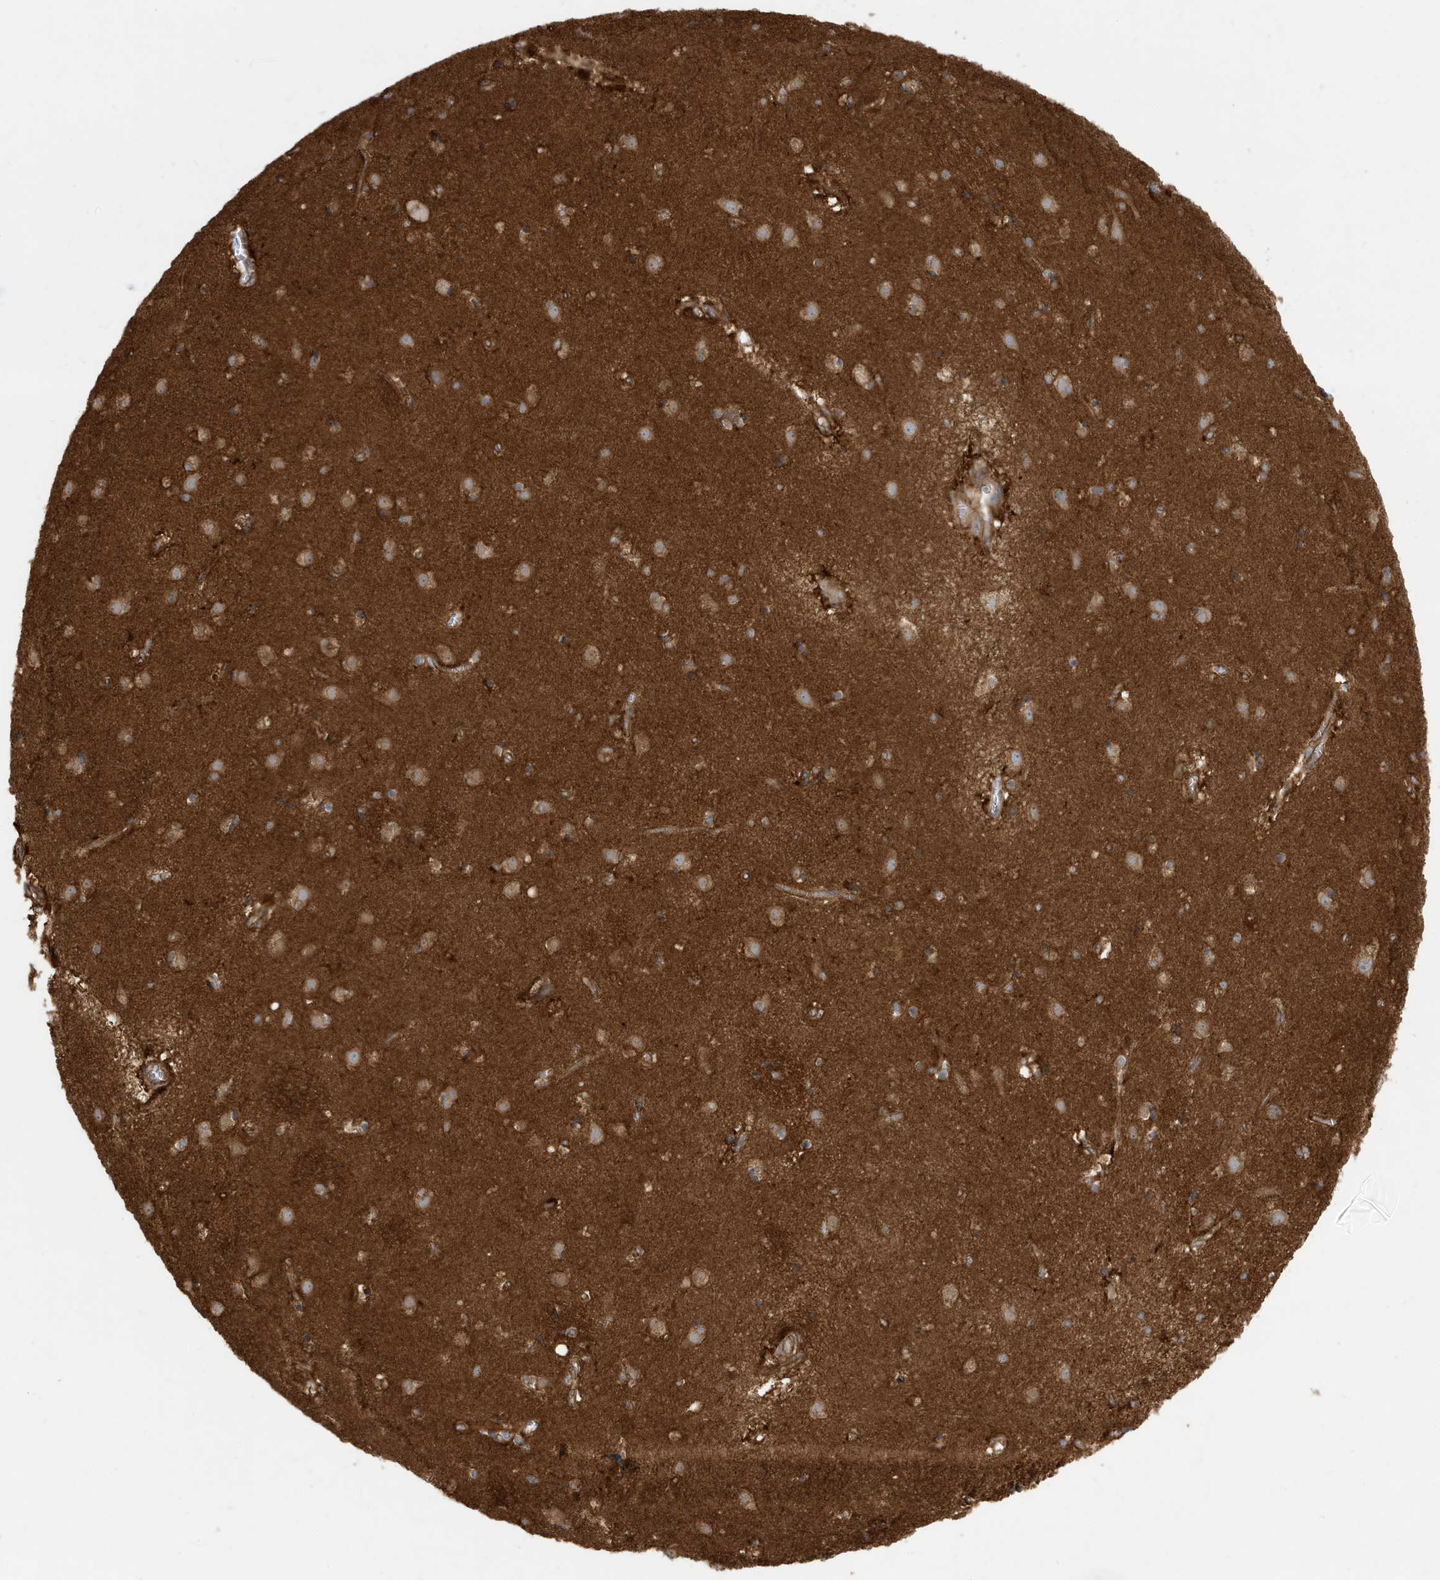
{"staining": {"intensity": "moderate", "quantity": "25%-75%", "location": "cytoplasmic/membranous"}, "tissue": "caudate", "cell_type": "Glial cells", "image_type": "normal", "snomed": [{"axis": "morphology", "description": "Normal tissue, NOS"}, {"axis": "topography", "description": "Lateral ventricle wall"}], "caption": "Protein analysis of unremarkable caudate shows moderate cytoplasmic/membranous expression in approximately 25%-75% of glial cells. The staining is performed using DAB brown chromogen to label protein expression. The nuclei are counter-stained blue using hematoxylin.", "gene": "ATP23", "patient": {"sex": "male", "age": 70}}